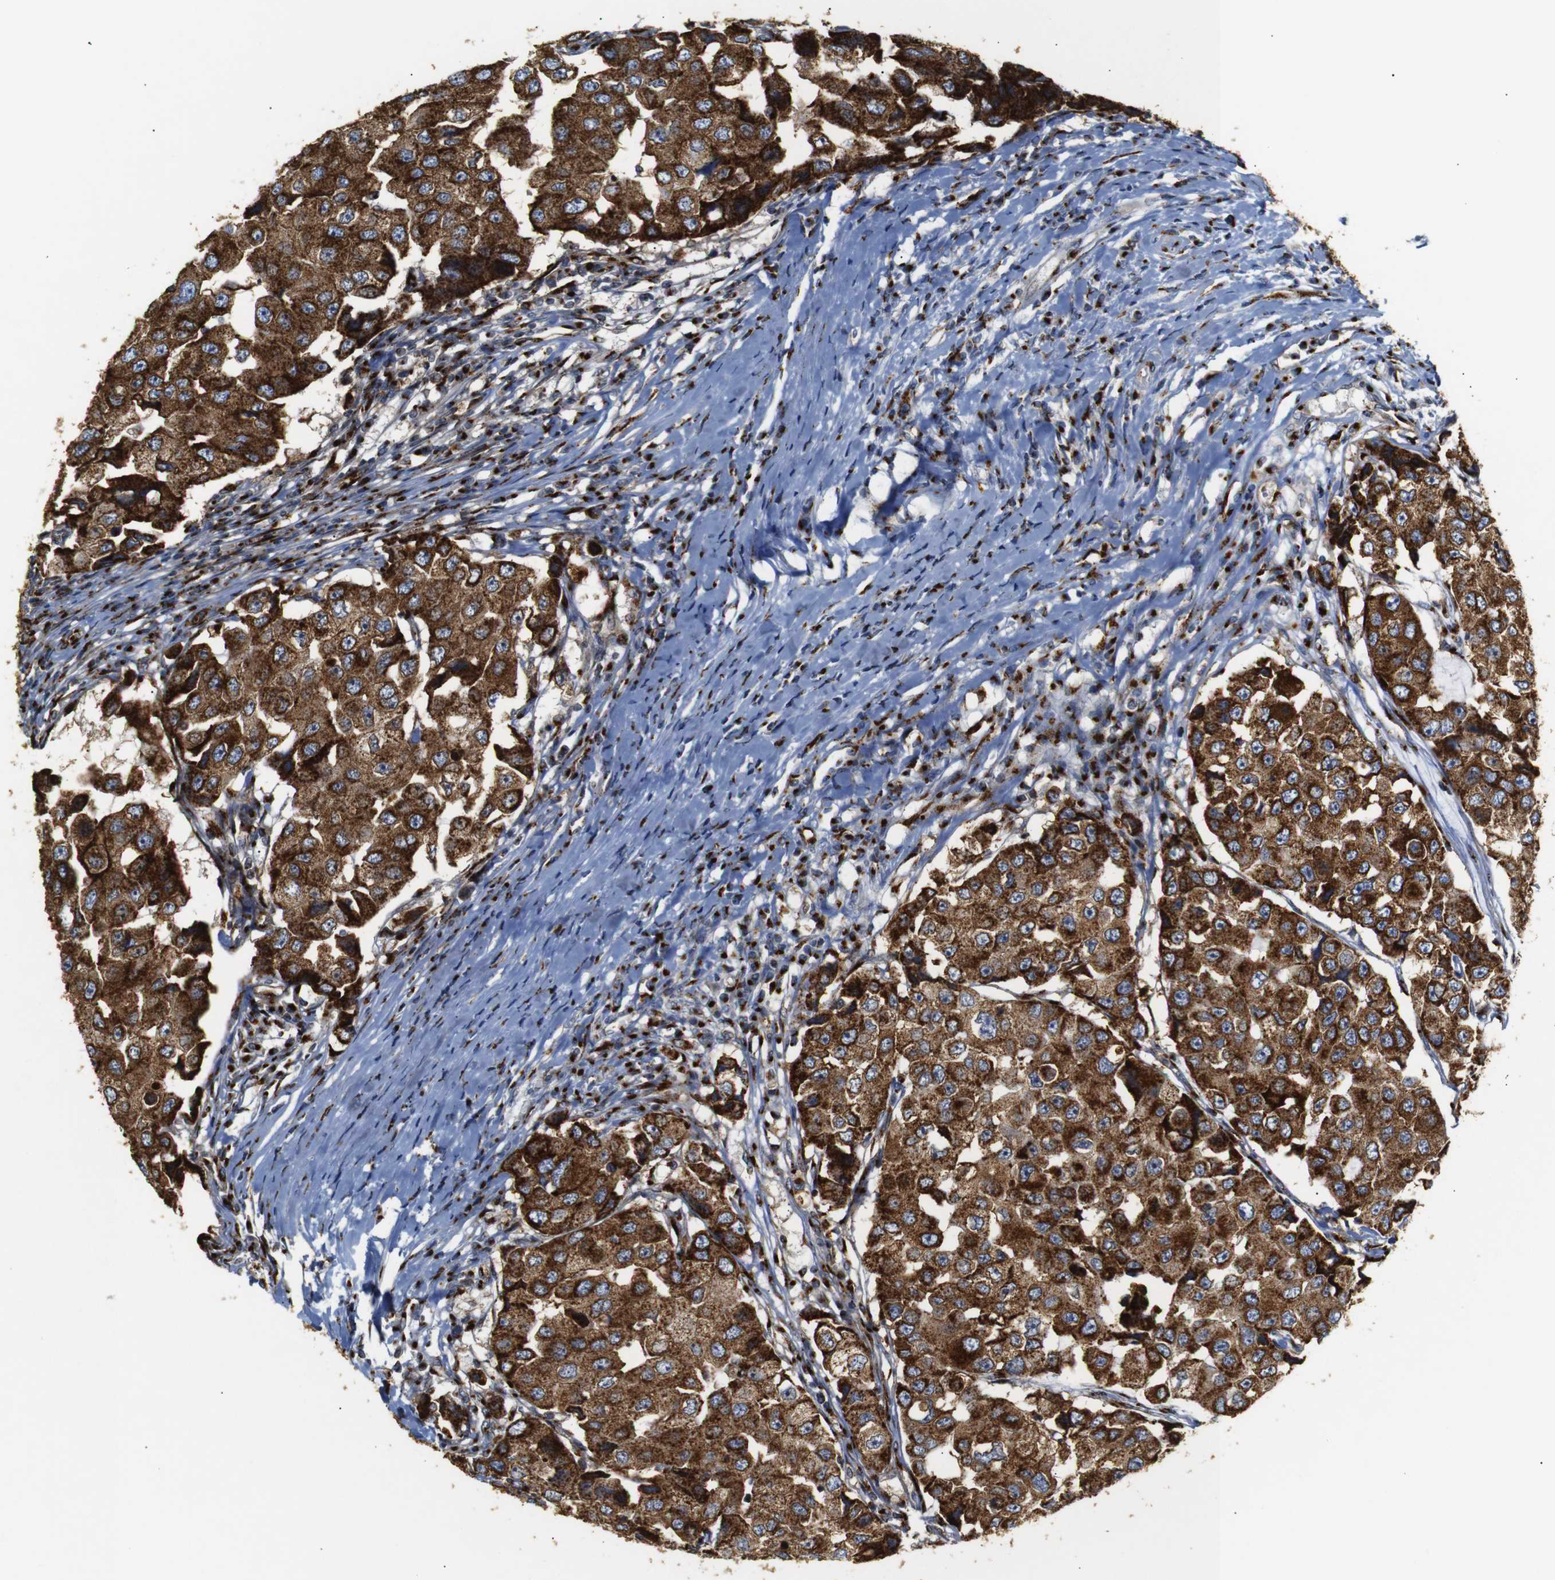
{"staining": {"intensity": "strong", "quantity": ">75%", "location": "cytoplasmic/membranous"}, "tissue": "breast cancer", "cell_type": "Tumor cells", "image_type": "cancer", "snomed": [{"axis": "morphology", "description": "Duct carcinoma"}, {"axis": "topography", "description": "Breast"}], "caption": "Breast cancer (invasive ductal carcinoma) stained with DAB immunohistochemistry (IHC) displays high levels of strong cytoplasmic/membranous staining in about >75% of tumor cells.", "gene": "TGOLN2", "patient": {"sex": "female", "age": 27}}